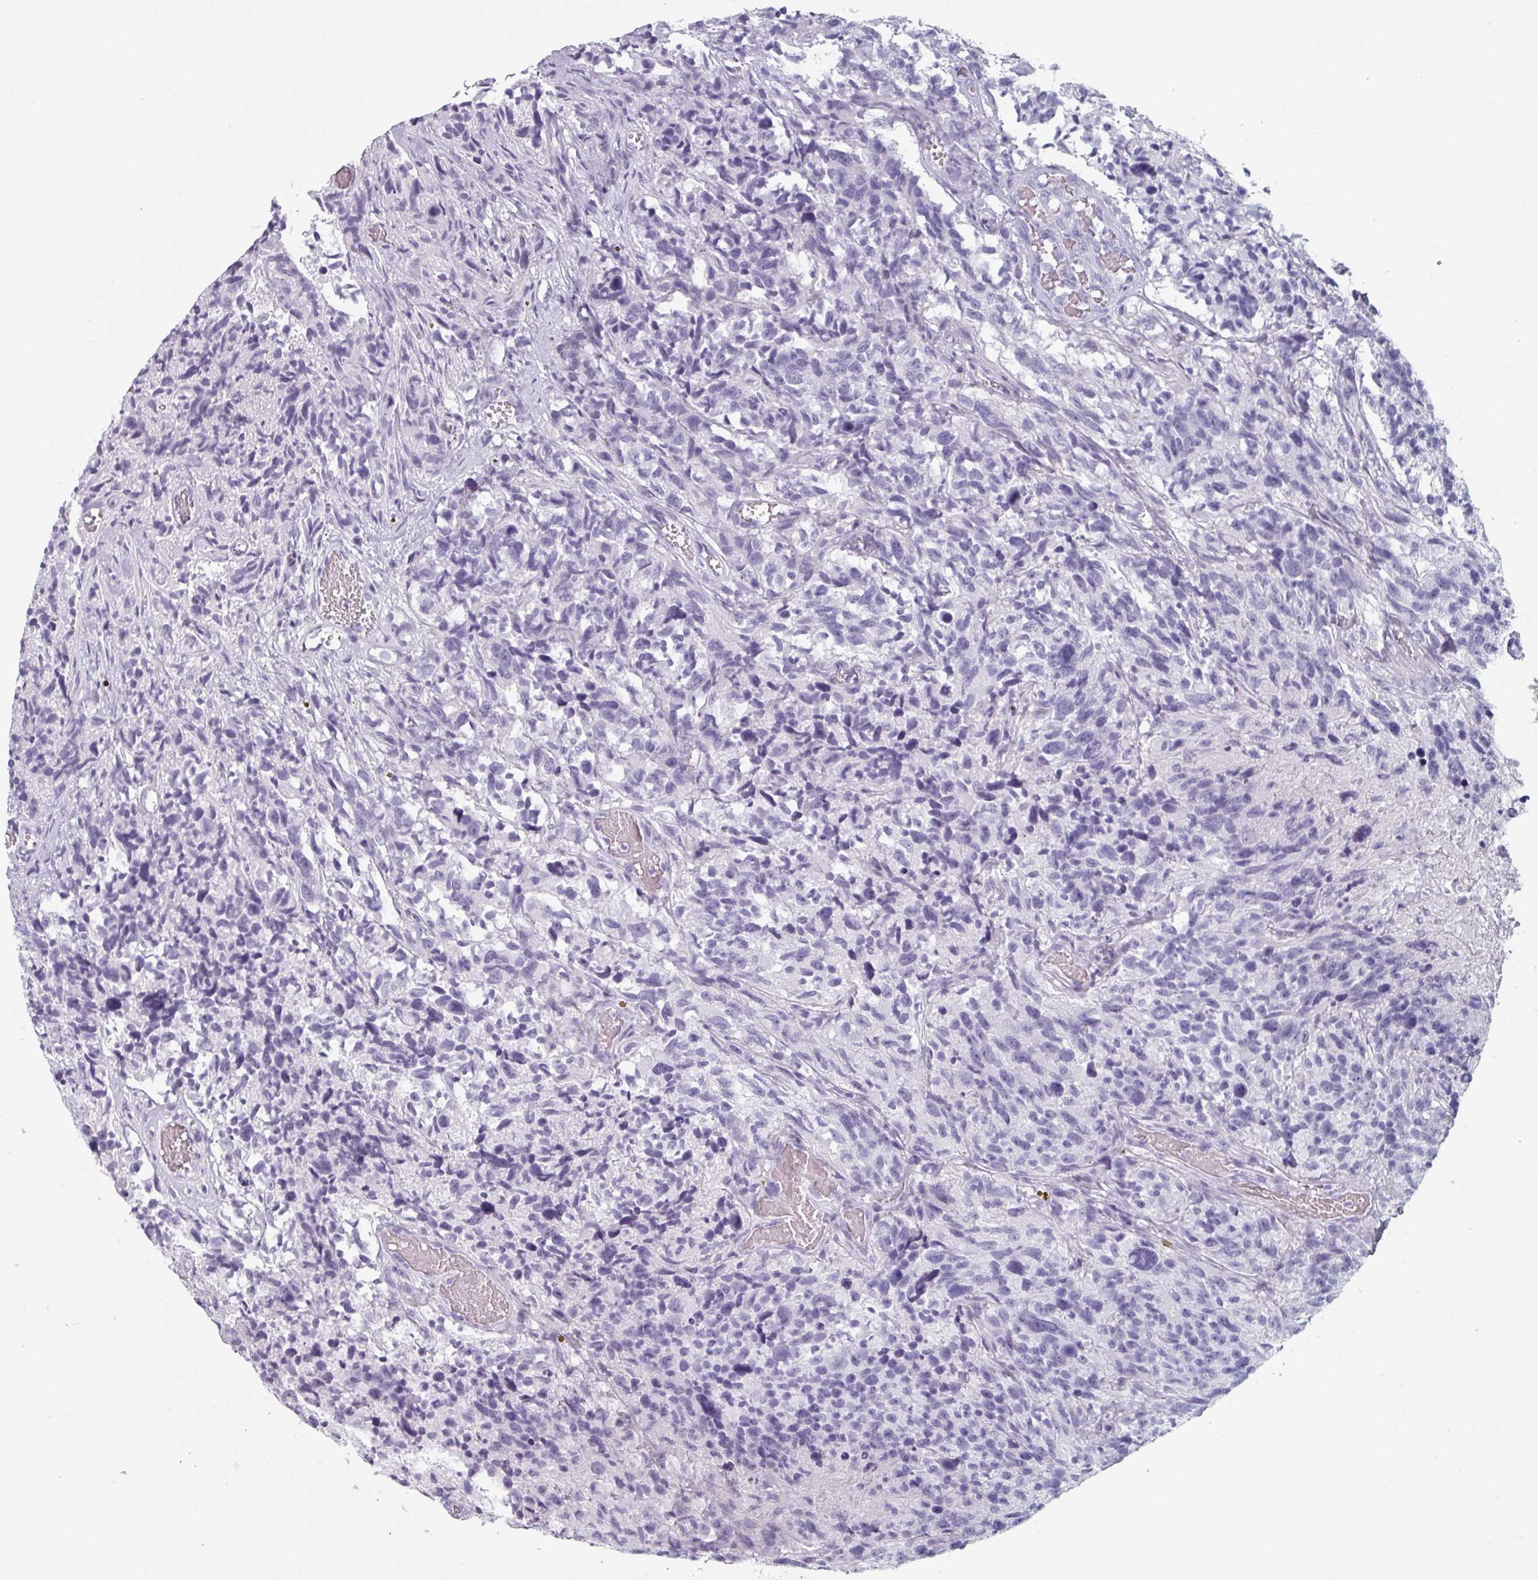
{"staining": {"intensity": "negative", "quantity": "none", "location": "none"}, "tissue": "glioma", "cell_type": "Tumor cells", "image_type": "cancer", "snomed": [{"axis": "morphology", "description": "Glioma, malignant, High grade"}, {"axis": "topography", "description": "Brain"}], "caption": "The micrograph demonstrates no significant positivity in tumor cells of glioma.", "gene": "SLC35G2", "patient": {"sex": "male", "age": 69}}